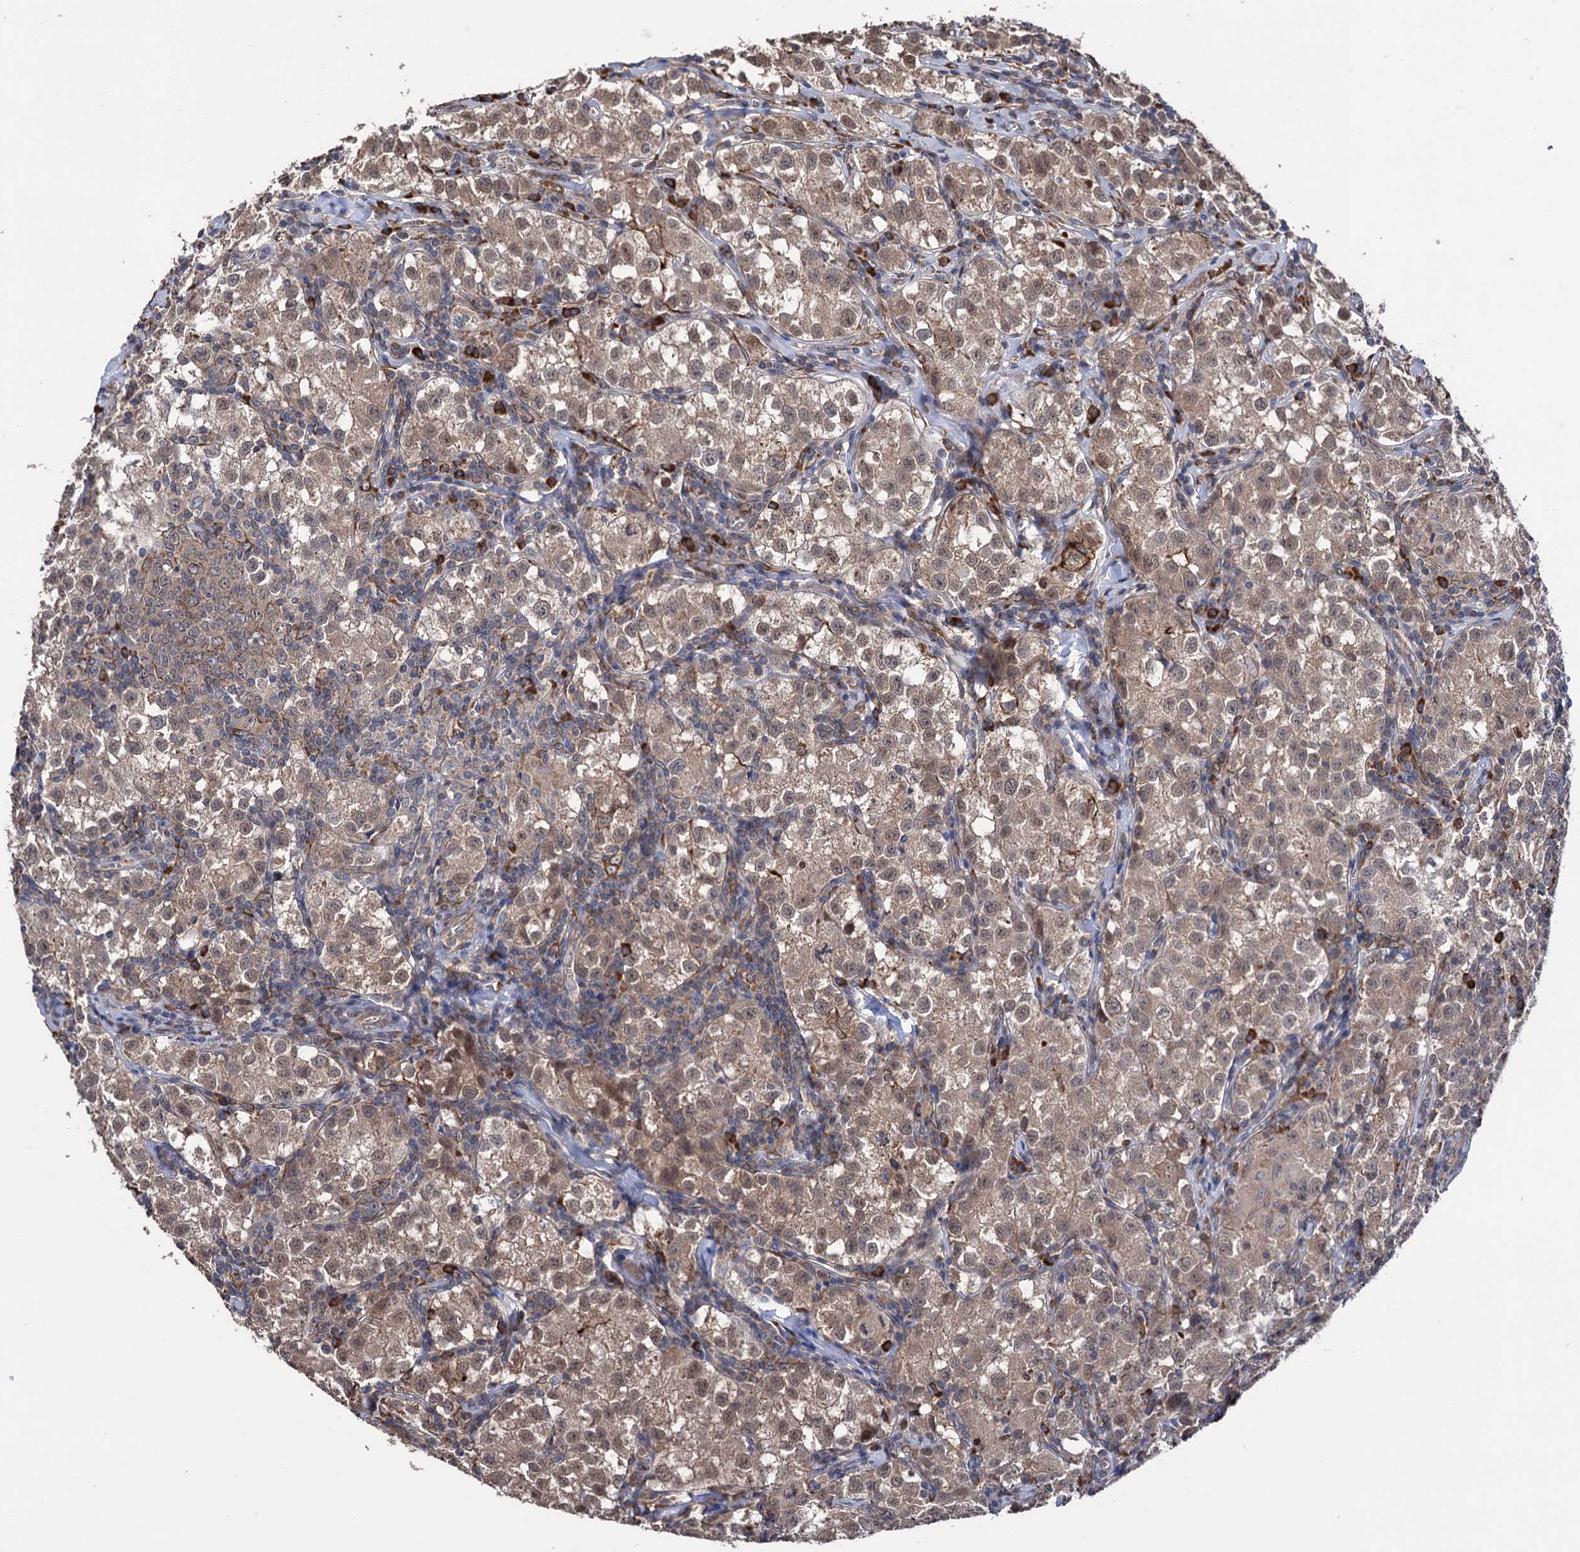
{"staining": {"intensity": "weak", "quantity": ">75%", "location": "cytoplasmic/membranous,nuclear"}, "tissue": "testis cancer", "cell_type": "Tumor cells", "image_type": "cancer", "snomed": [{"axis": "morphology", "description": "Seminoma, NOS"}, {"axis": "morphology", "description": "Carcinoma, Embryonal, NOS"}, {"axis": "topography", "description": "Testis"}], "caption": "An image showing weak cytoplasmic/membranous and nuclear positivity in about >75% of tumor cells in embryonal carcinoma (testis), as visualized by brown immunohistochemical staining.", "gene": "CDAN1", "patient": {"sex": "male", "age": 43}}